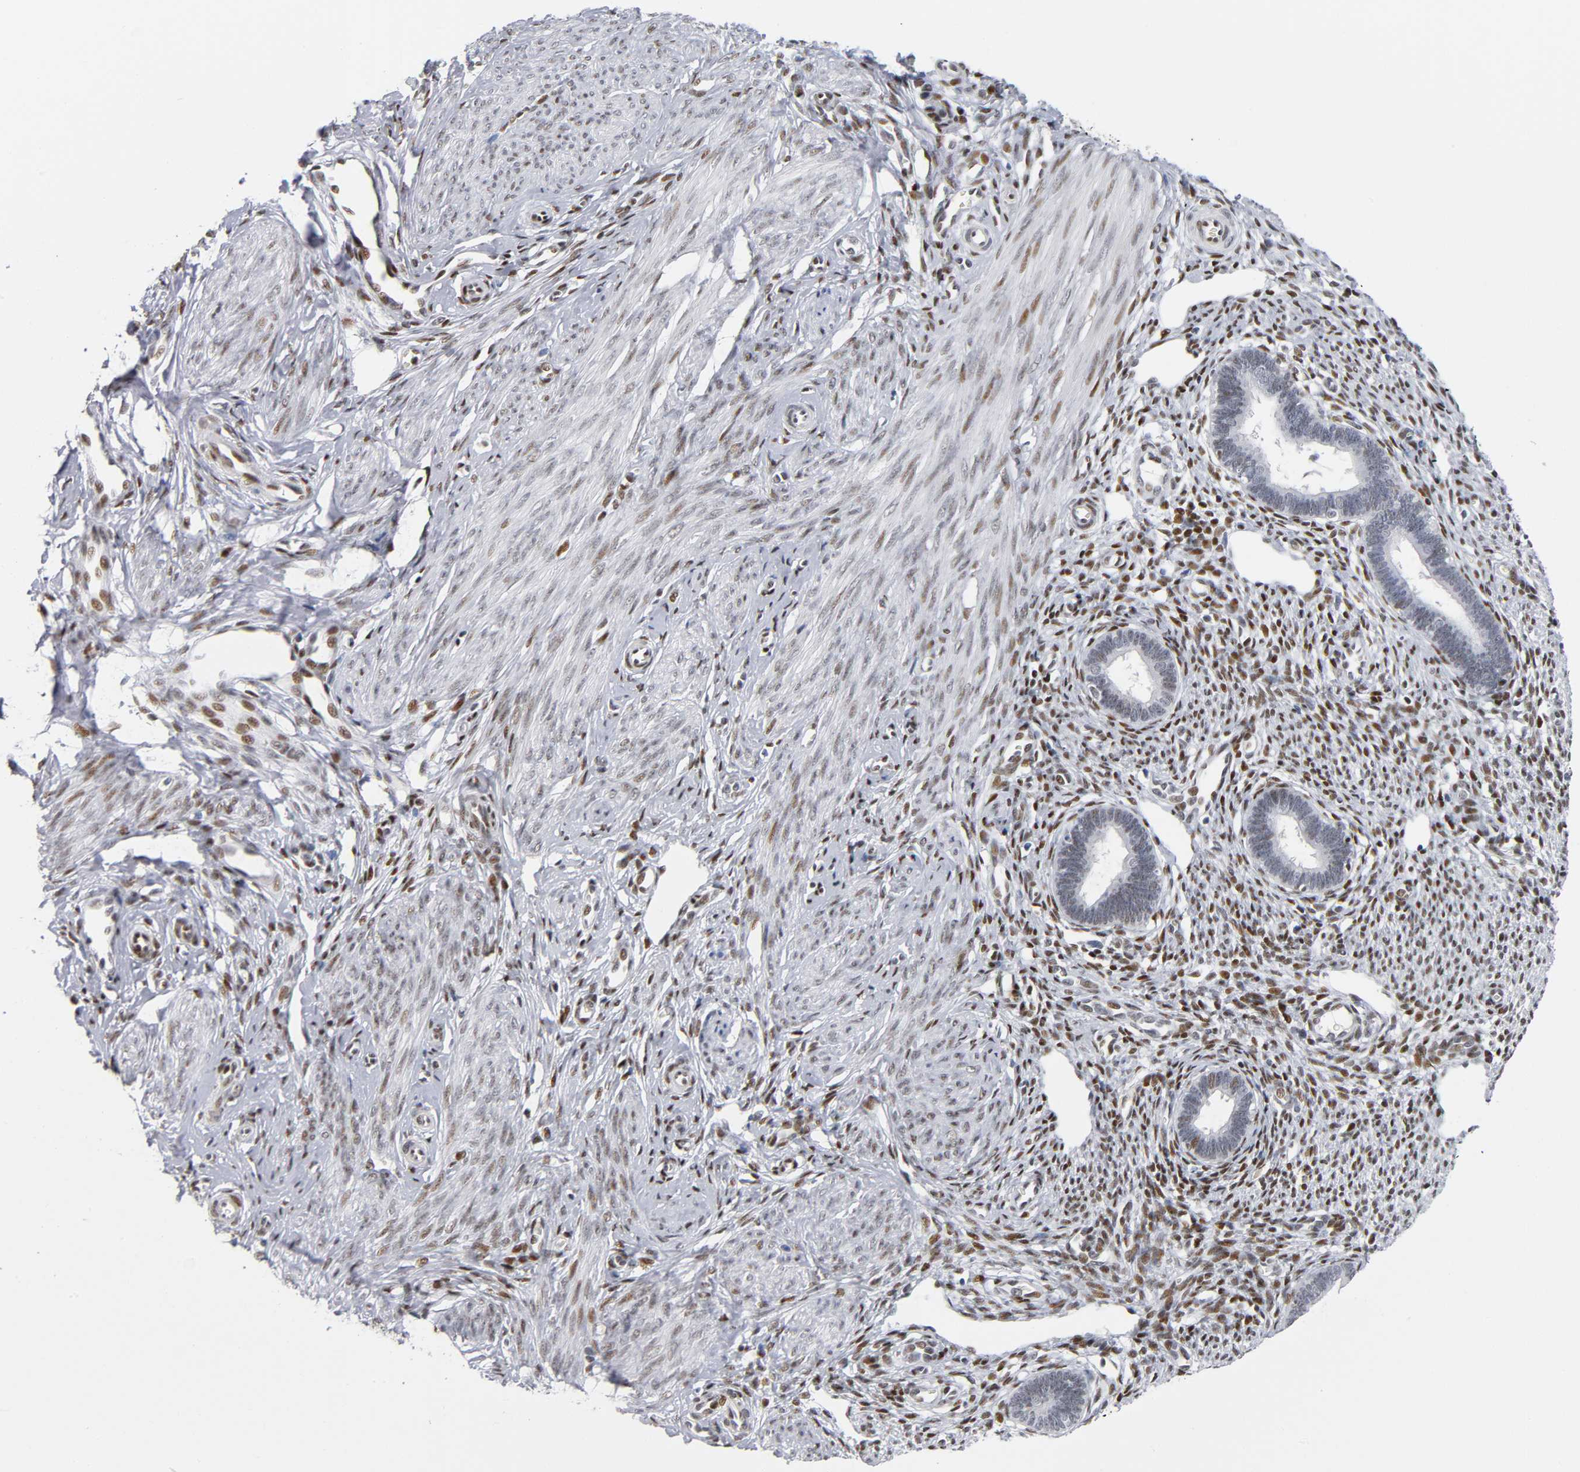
{"staining": {"intensity": "strong", "quantity": ">75%", "location": "nuclear"}, "tissue": "endometrium", "cell_type": "Cells in endometrial stroma", "image_type": "normal", "snomed": [{"axis": "morphology", "description": "Normal tissue, NOS"}, {"axis": "topography", "description": "Endometrium"}], "caption": "This histopathology image demonstrates immunohistochemistry (IHC) staining of unremarkable endometrium, with high strong nuclear expression in about >75% of cells in endometrial stroma.", "gene": "SP3", "patient": {"sex": "female", "age": 27}}